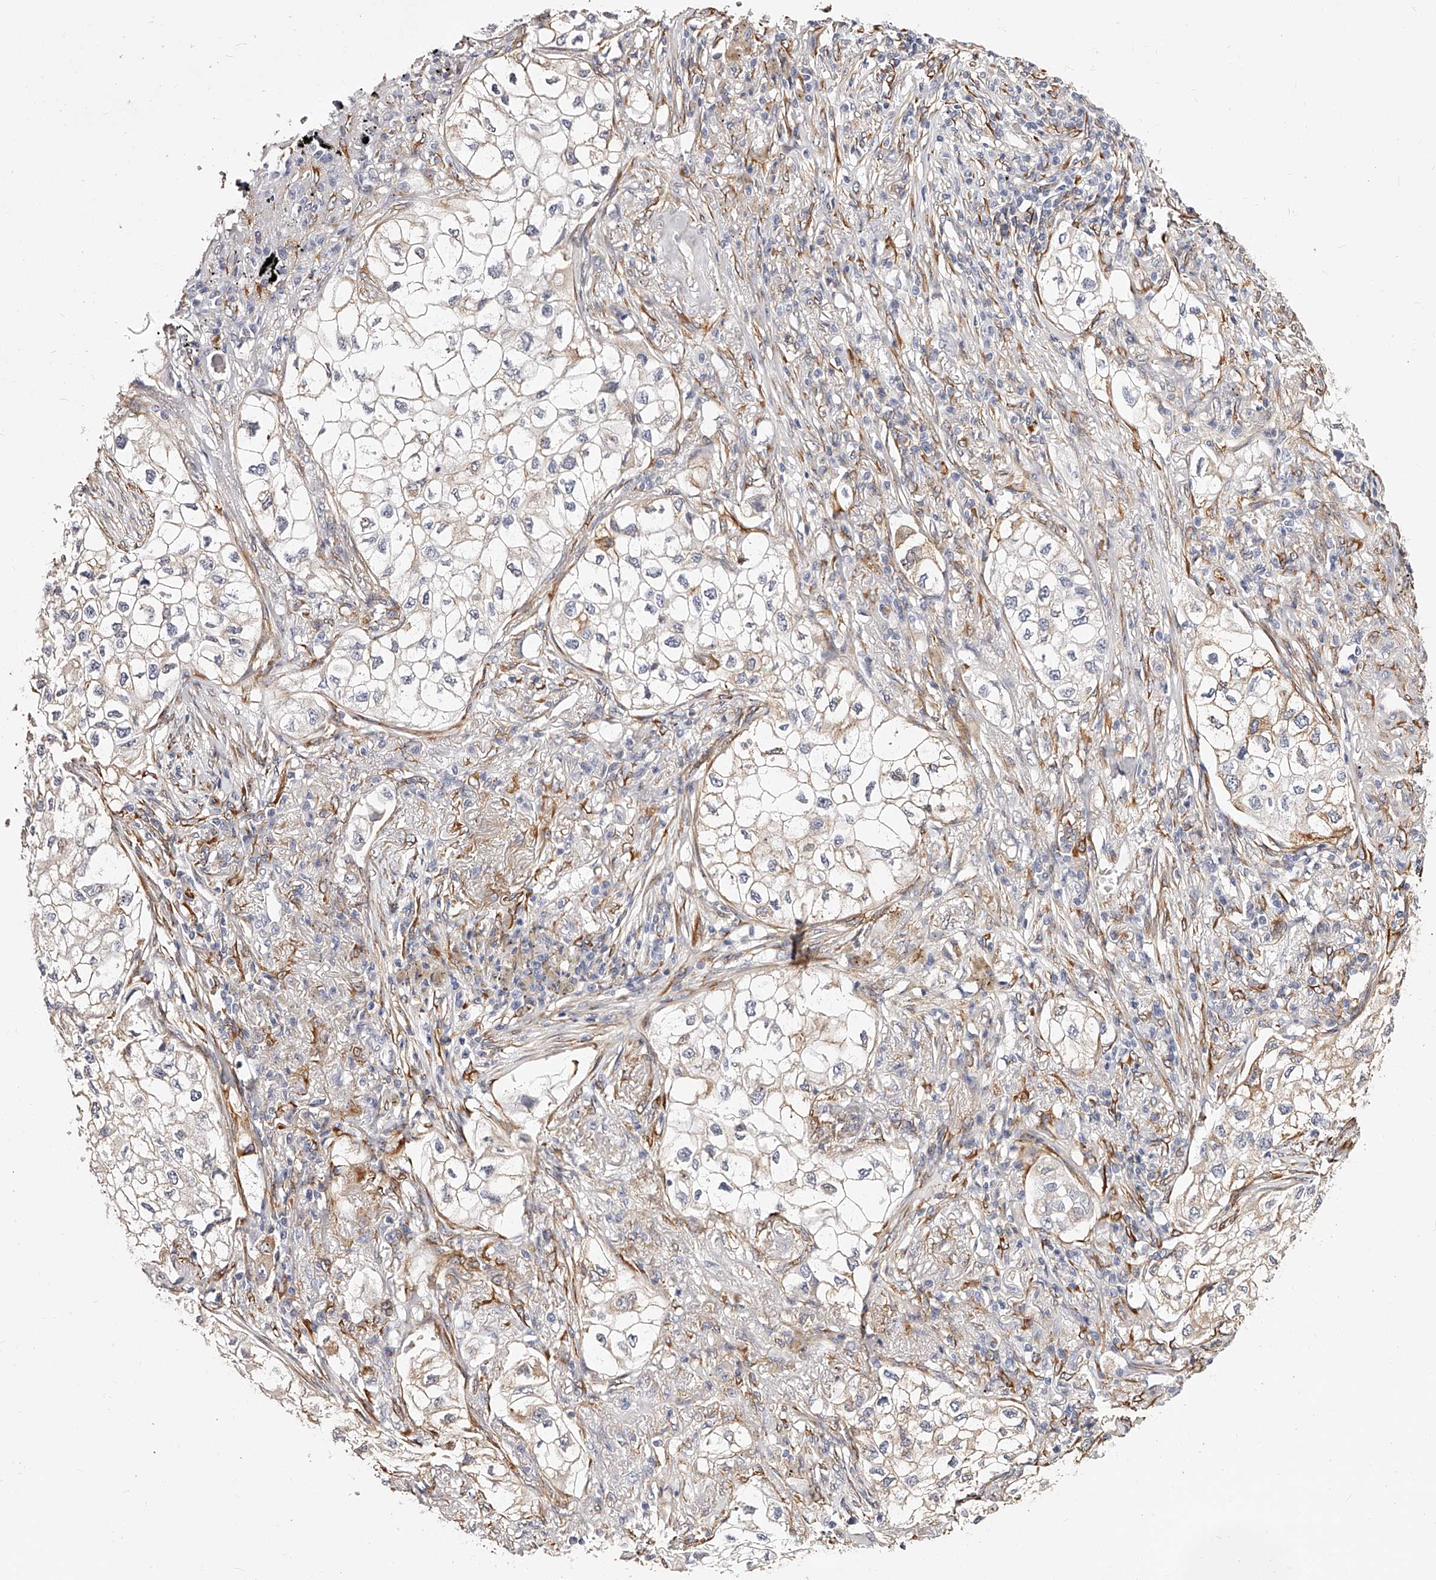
{"staining": {"intensity": "weak", "quantity": "<25%", "location": "cytoplasmic/membranous"}, "tissue": "lung cancer", "cell_type": "Tumor cells", "image_type": "cancer", "snomed": [{"axis": "morphology", "description": "Adenocarcinoma, NOS"}, {"axis": "topography", "description": "Lung"}], "caption": "This micrograph is of adenocarcinoma (lung) stained with IHC to label a protein in brown with the nuclei are counter-stained blue. There is no positivity in tumor cells.", "gene": "CD82", "patient": {"sex": "male", "age": 63}}